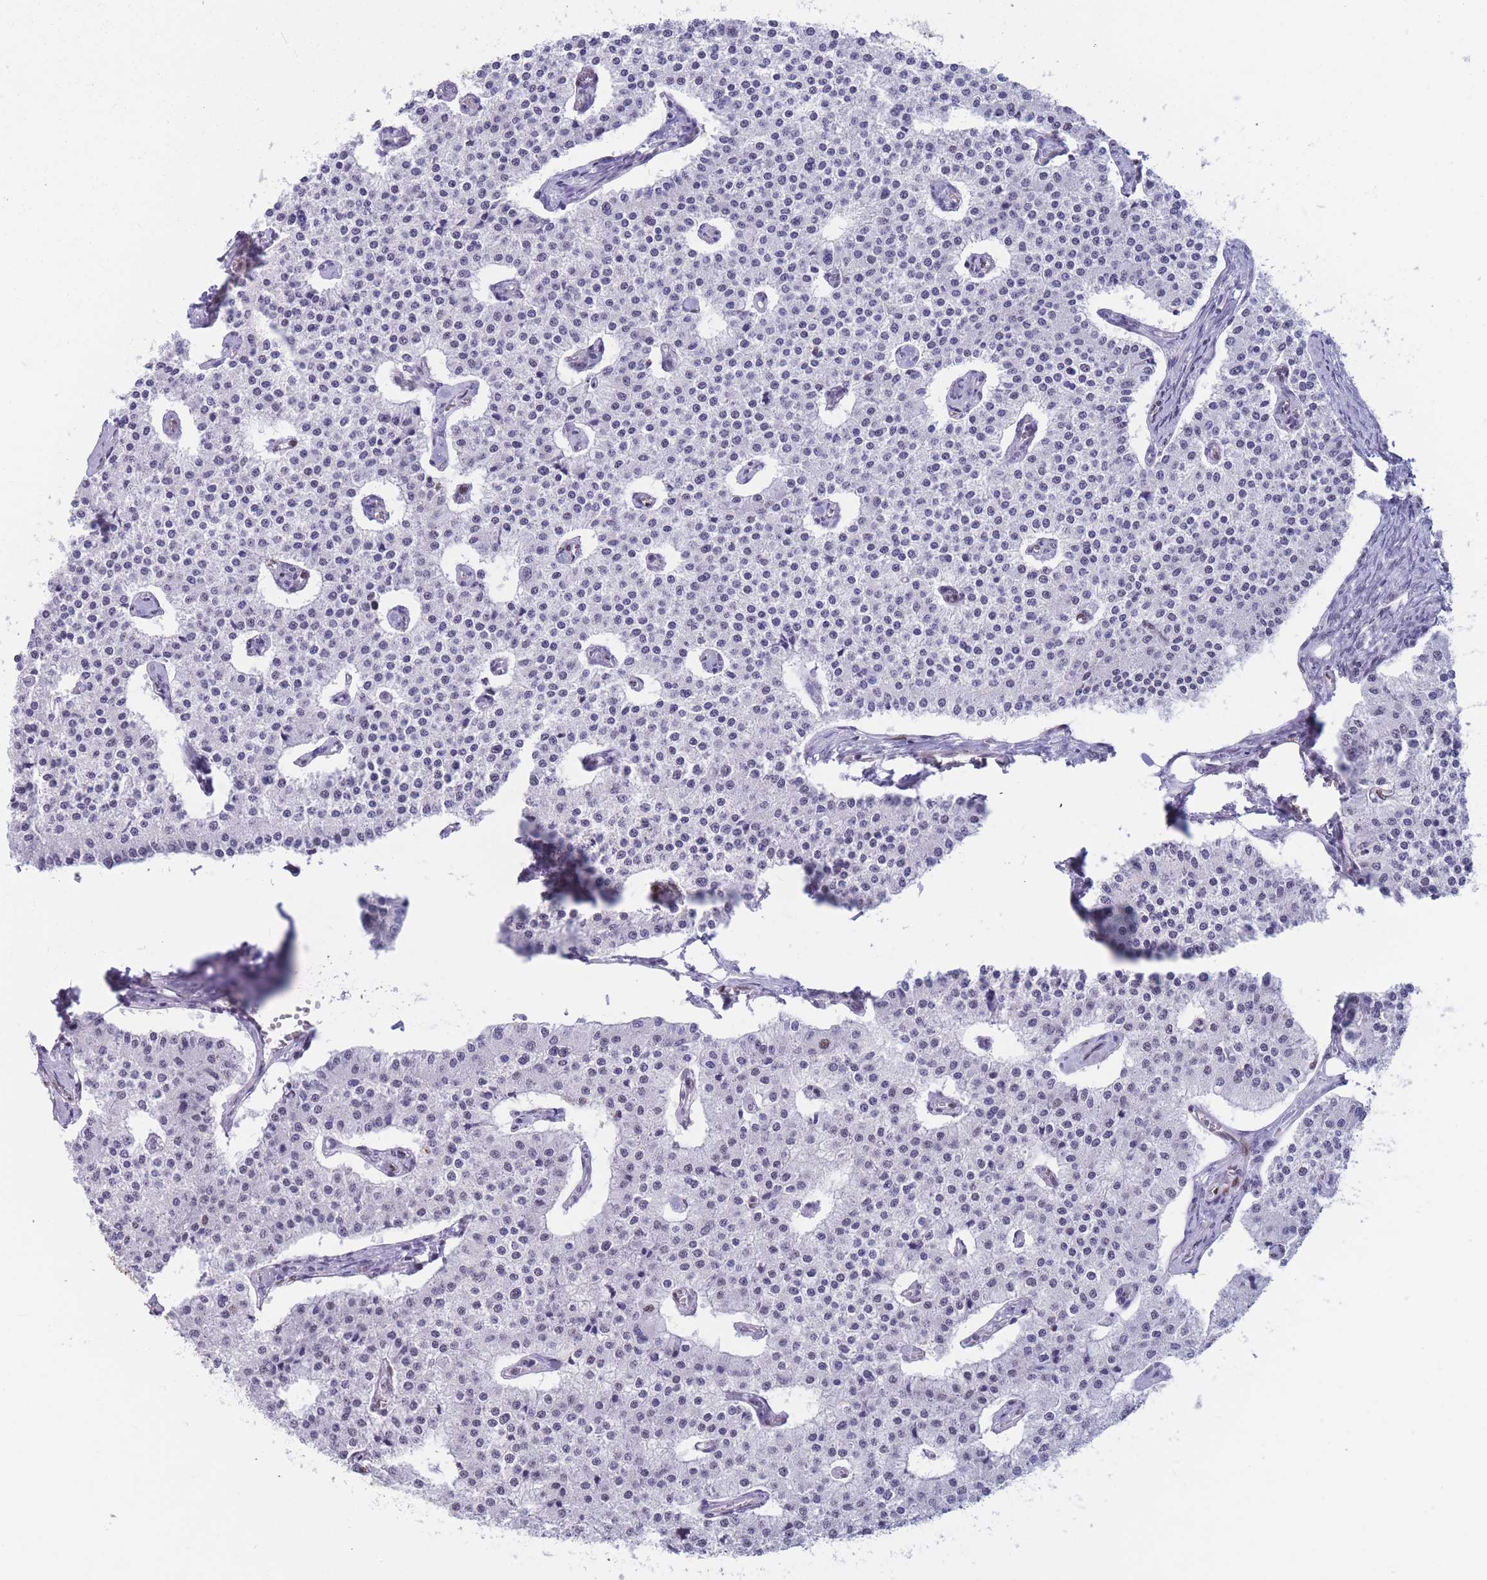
{"staining": {"intensity": "negative", "quantity": "none", "location": "none"}, "tissue": "carcinoid", "cell_type": "Tumor cells", "image_type": "cancer", "snomed": [{"axis": "morphology", "description": "Carcinoid, malignant, NOS"}, {"axis": "topography", "description": "Colon"}], "caption": "High power microscopy image of an IHC histopathology image of carcinoid, revealing no significant positivity in tumor cells.", "gene": "NASP", "patient": {"sex": "female", "age": 52}}